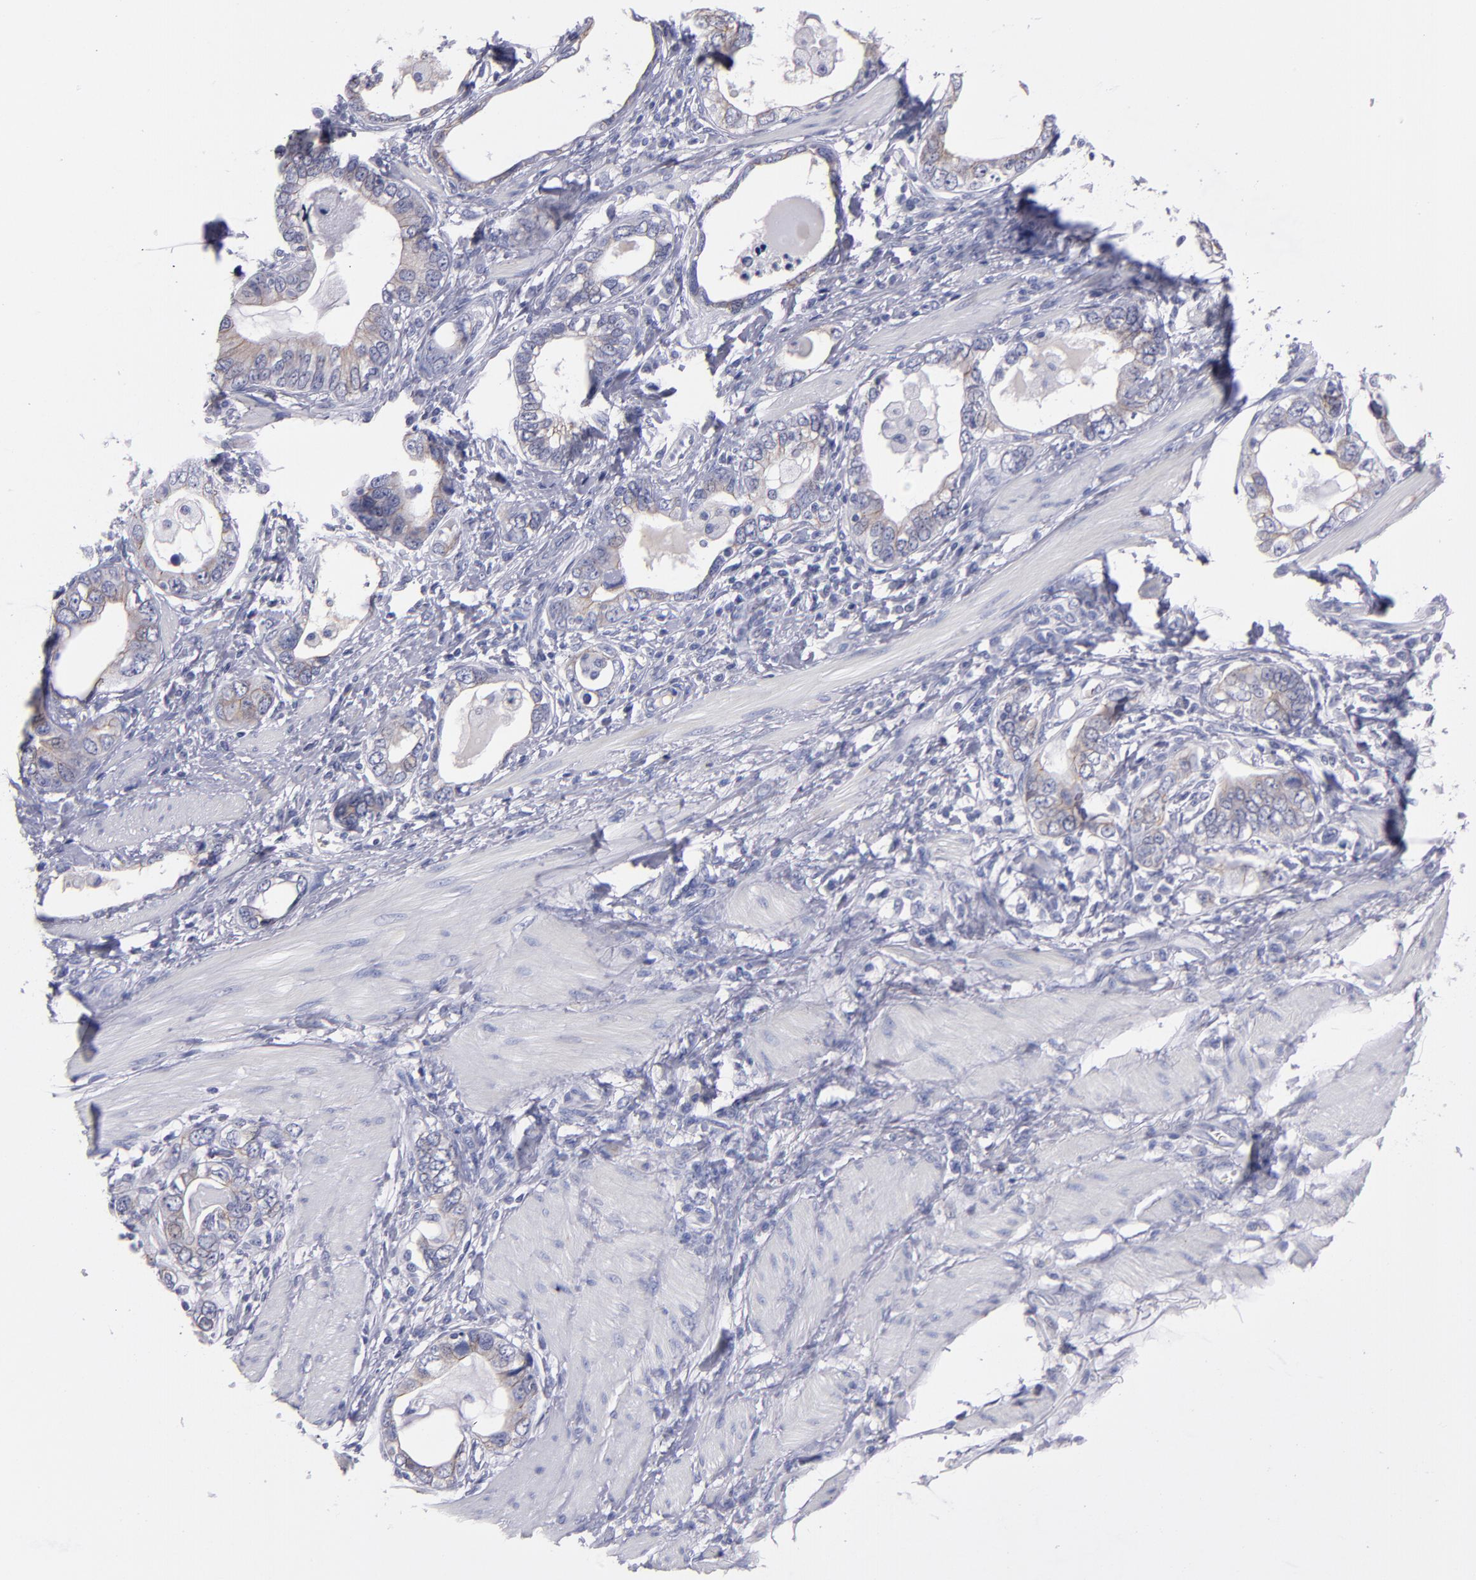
{"staining": {"intensity": "weak", "quantity": ">75%", "location": "cytoplasmic/membranous"}, "tissue": "stomach cancer", "cell_type": "Tumor cells", "image_type": "cancer", "snomed": [{"axis": "morphology", "description": "Adenocarcinoma, NOS"}, {"axis": "topography", "description": "Stomach, lower"}], "caption": "High-magnification brightfield microscopy of stomach adenocarcinoma stained with DAB (3,3'-diaminobenzidine) (brown) and counterstained with hematoxylin (blue). tumor cells exhibit weak cytoplasmic/membranous staining is appreciated in about>75% of cells.", "gene": "CDH3", "patient": {"sex": "female", "age": 93}}